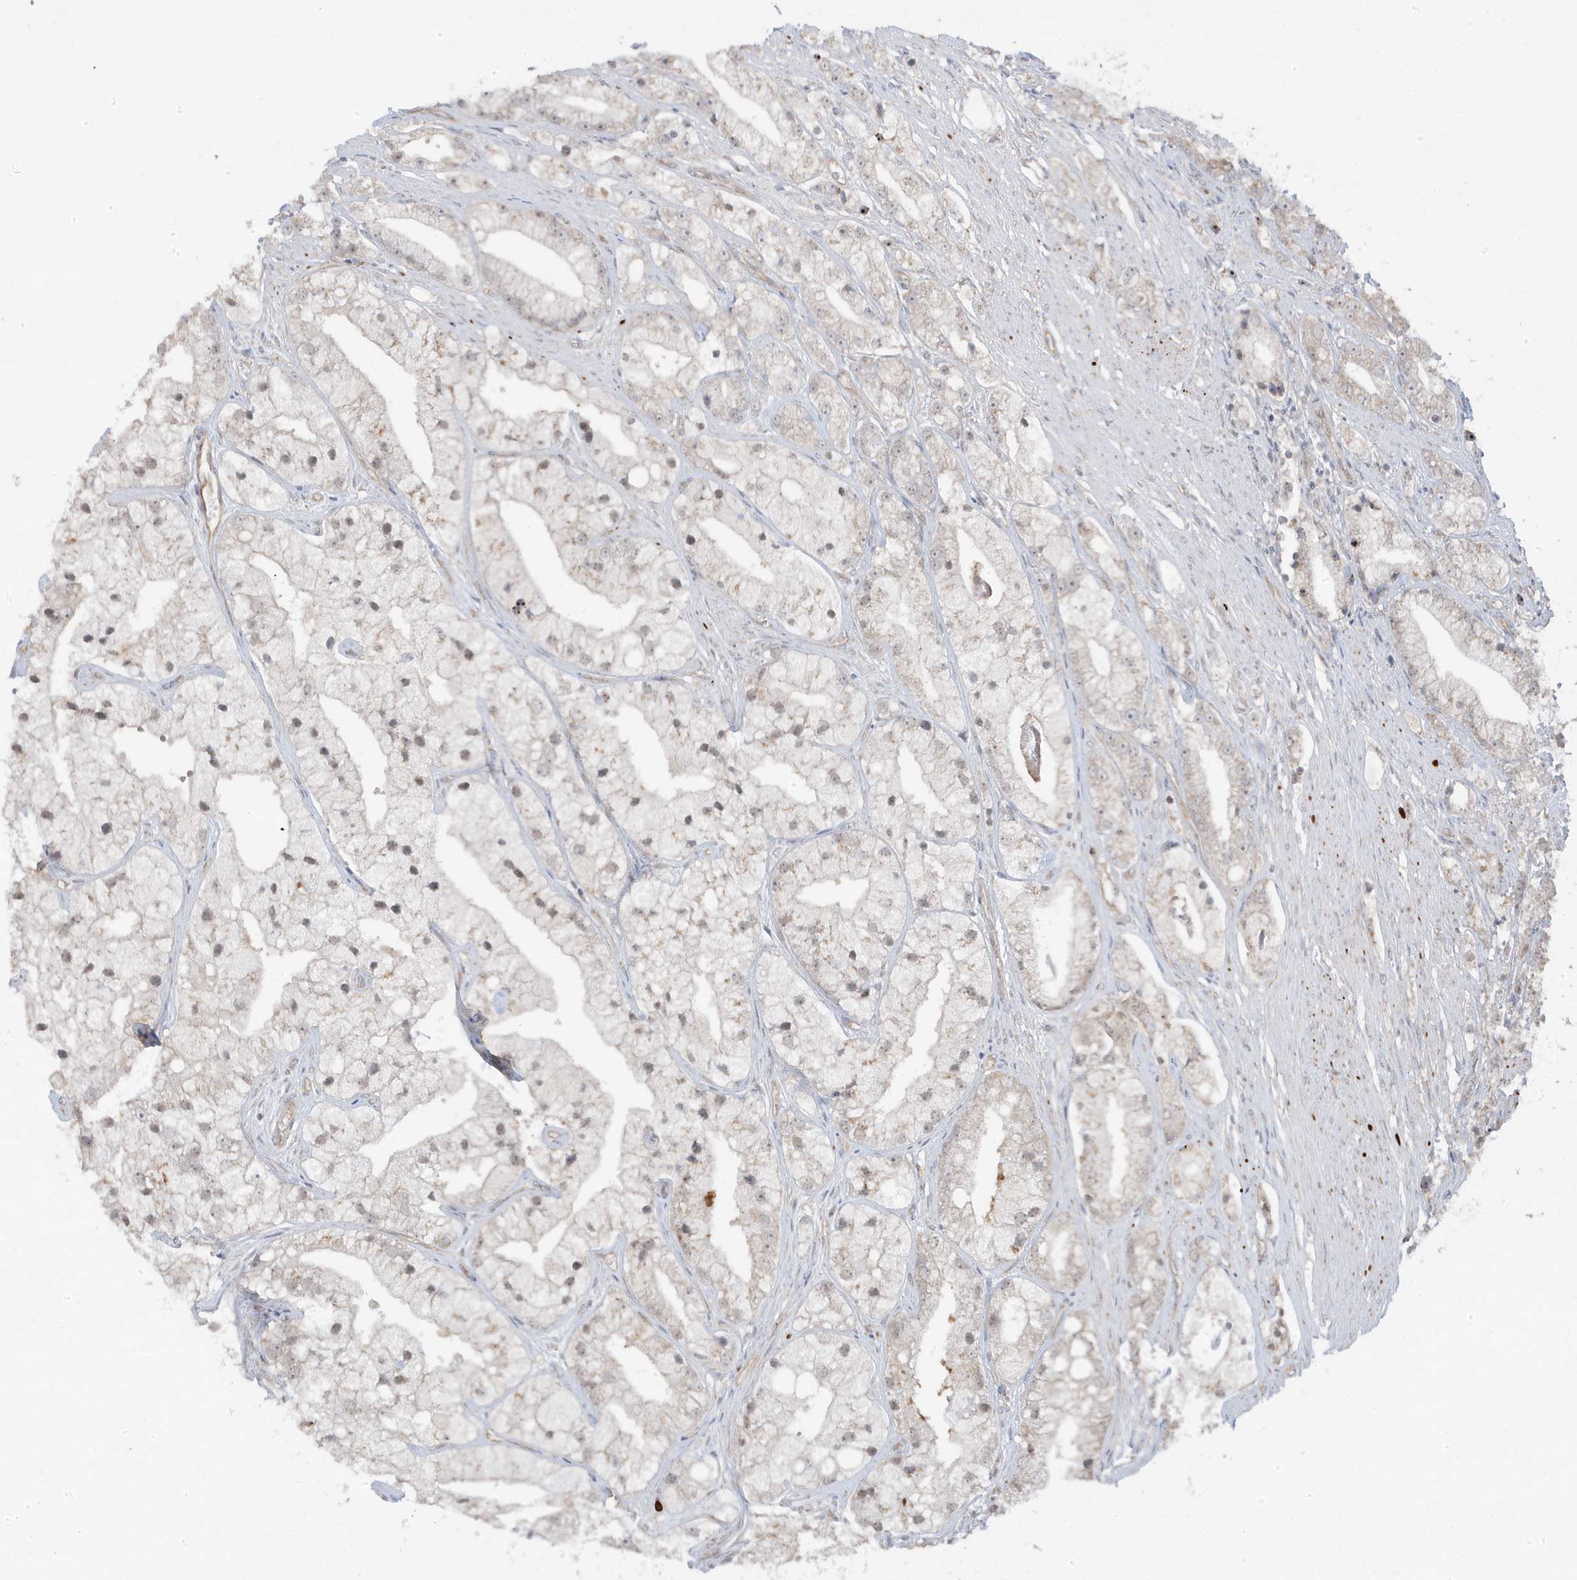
{"staining": {"intensity": "negative", "quantity": "none", "location": "none"}, "tissue": "prostate cancer", "cell_type": "Tumor cells", "image_type": "cancer", "snomed": [{"axis": "morphology", "description": "Adenocarcinoma, High grade"}, {"axis": "topography", "description": "Prostate"}], "caption": "Human prostate cancer (adenocarcinoma (high-grade)) stained for a protein using immunohistochemistry (IHC) reveals no positivity in tumor cells.", "gene": "DNAJC12", "patient": {"sex": "male", "age": 50}}